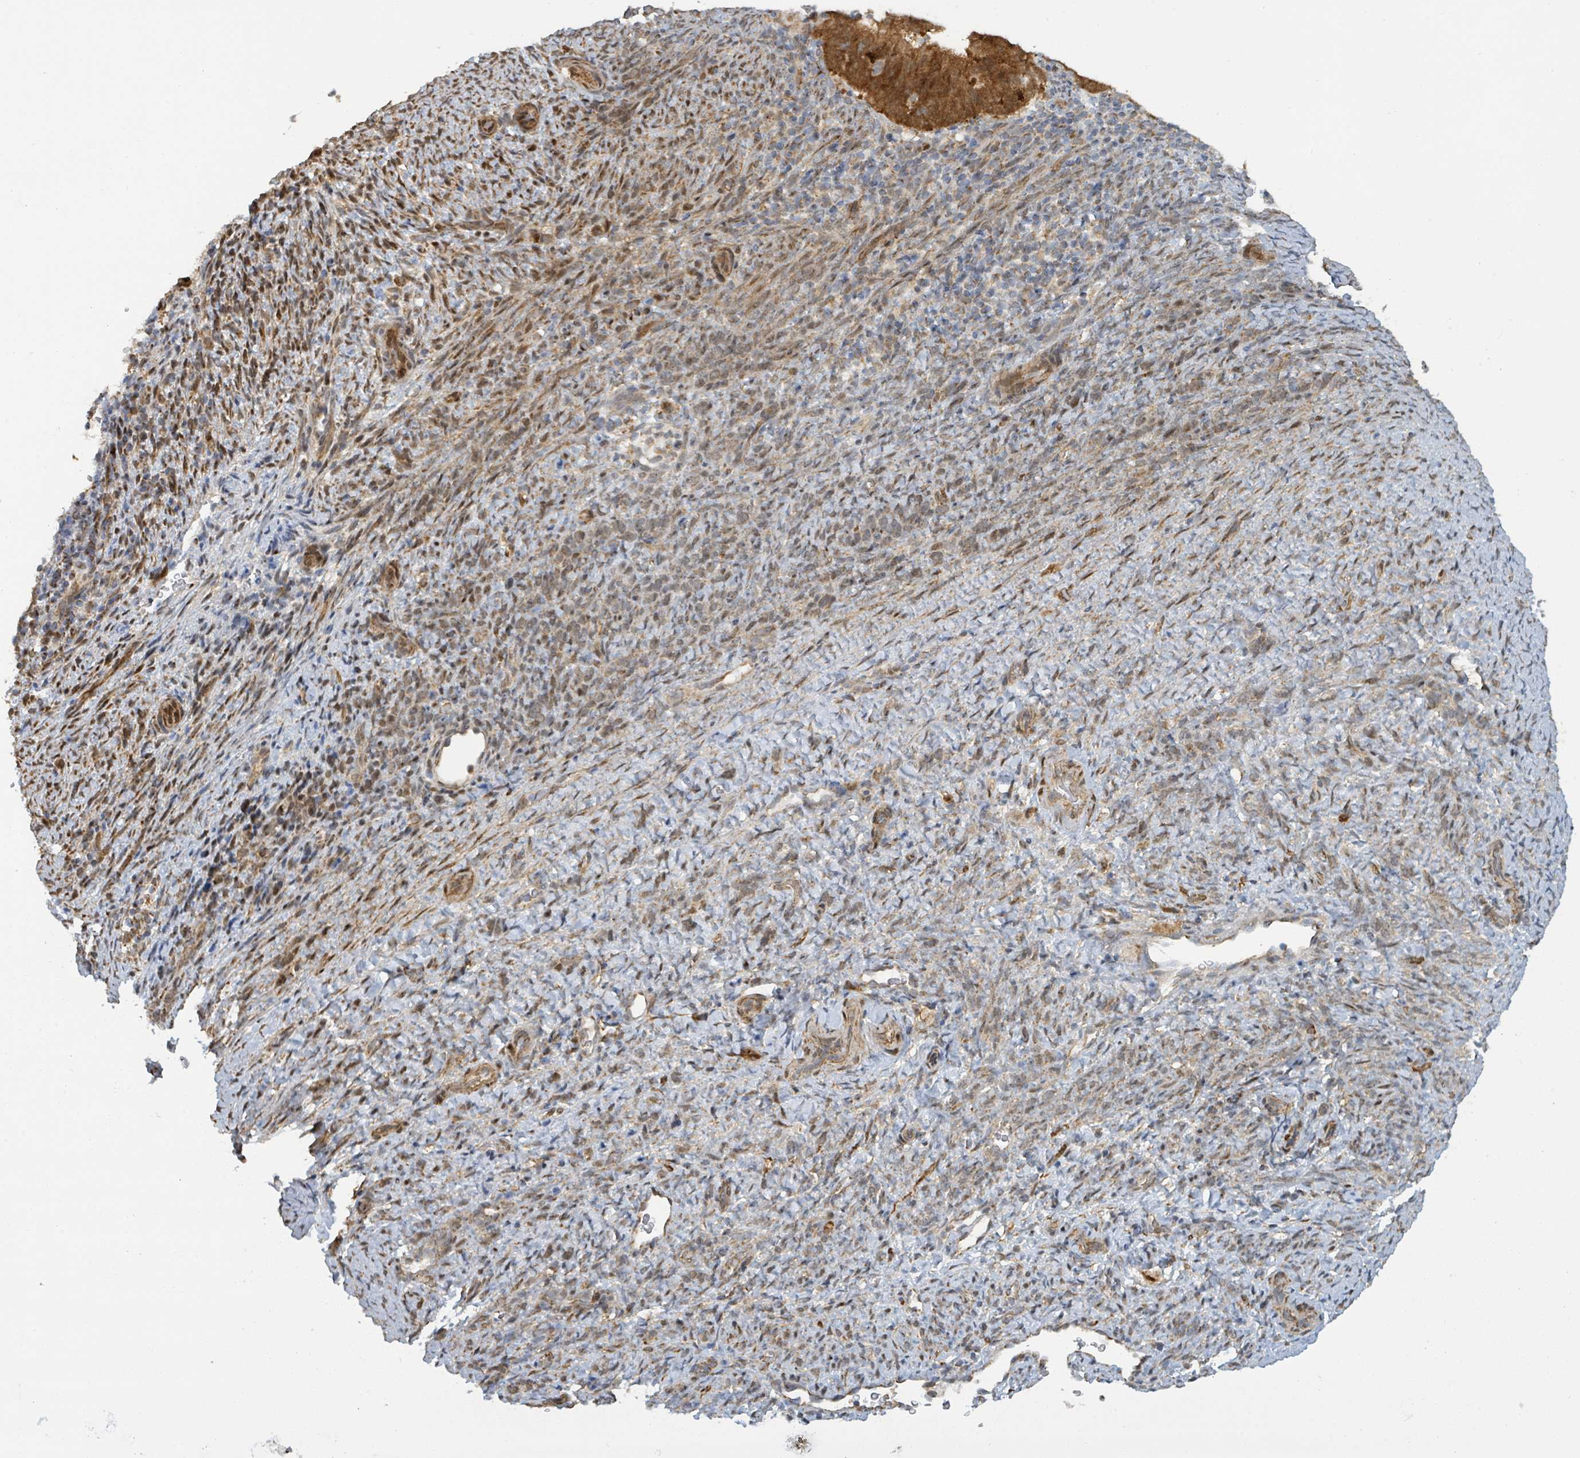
{"staining": {"intensity": "strong", "quantity": ">75%", "location": "cytoplasmic/membranous,nuclear"}, "tissue": "endometrial cancer", "cell_type": "Tumor cells", "image_type": "cancer", "snomed": [{"axis": "morphology", "description": "Adenocarcinoma, NOS"}, {"axis": "topography", "description": "Endometrium"}], "caption": "DAB immunohistochemical staining of endometrial cancer (adenocarcinoma) demonstrates strong cytoplasmic/membranous and nuclear protein staining in approximately >75% of tumor cells. The protein of interest is shown in brown color, while the nuclei are stained blue.", "gene": "PSMB7", "patient": {"sex": "female", "age": 70}}